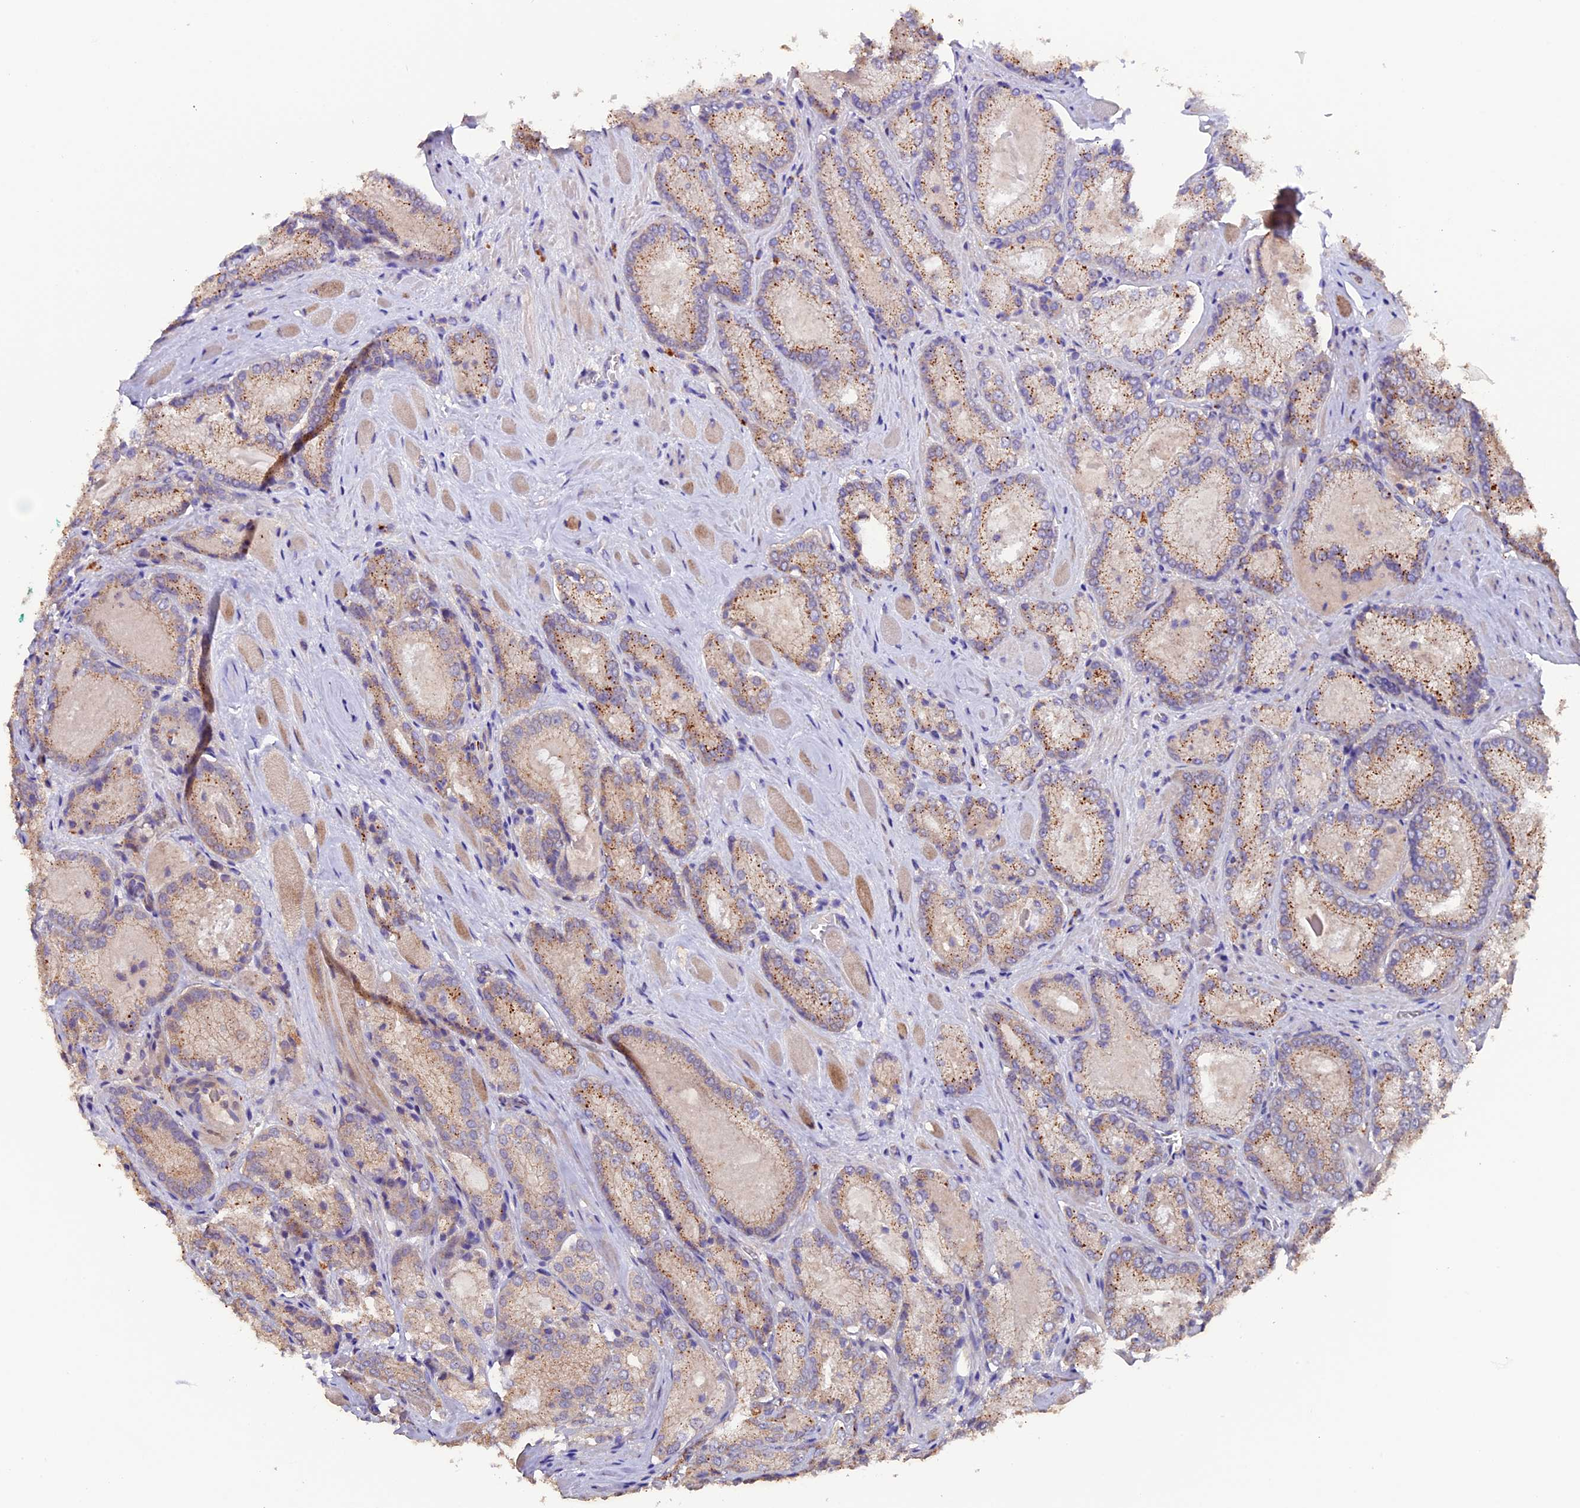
{"staining": {"intensity": "moderate", "quantity": "25%-75%", "location": "cytoplasmic/membranous"}, "tissue": "prostate cancer", "cell_type": "Tumor cells", "image_type": "cancer", "snomed": [{"axis": "morphology", "description": "Adenocarcinoma, Low grade"}, {"axis": "topography", "description": "Prostate"}], "caption": "Tumor cells demonstrate medium levels of moderate cytoplasmic/membranous positivity in about 25%-75% of cells in prostate cancer (low-grade adenocarcinoma).", "gene": "NCK2", "patient": {"sex": "male", "age": 74}}